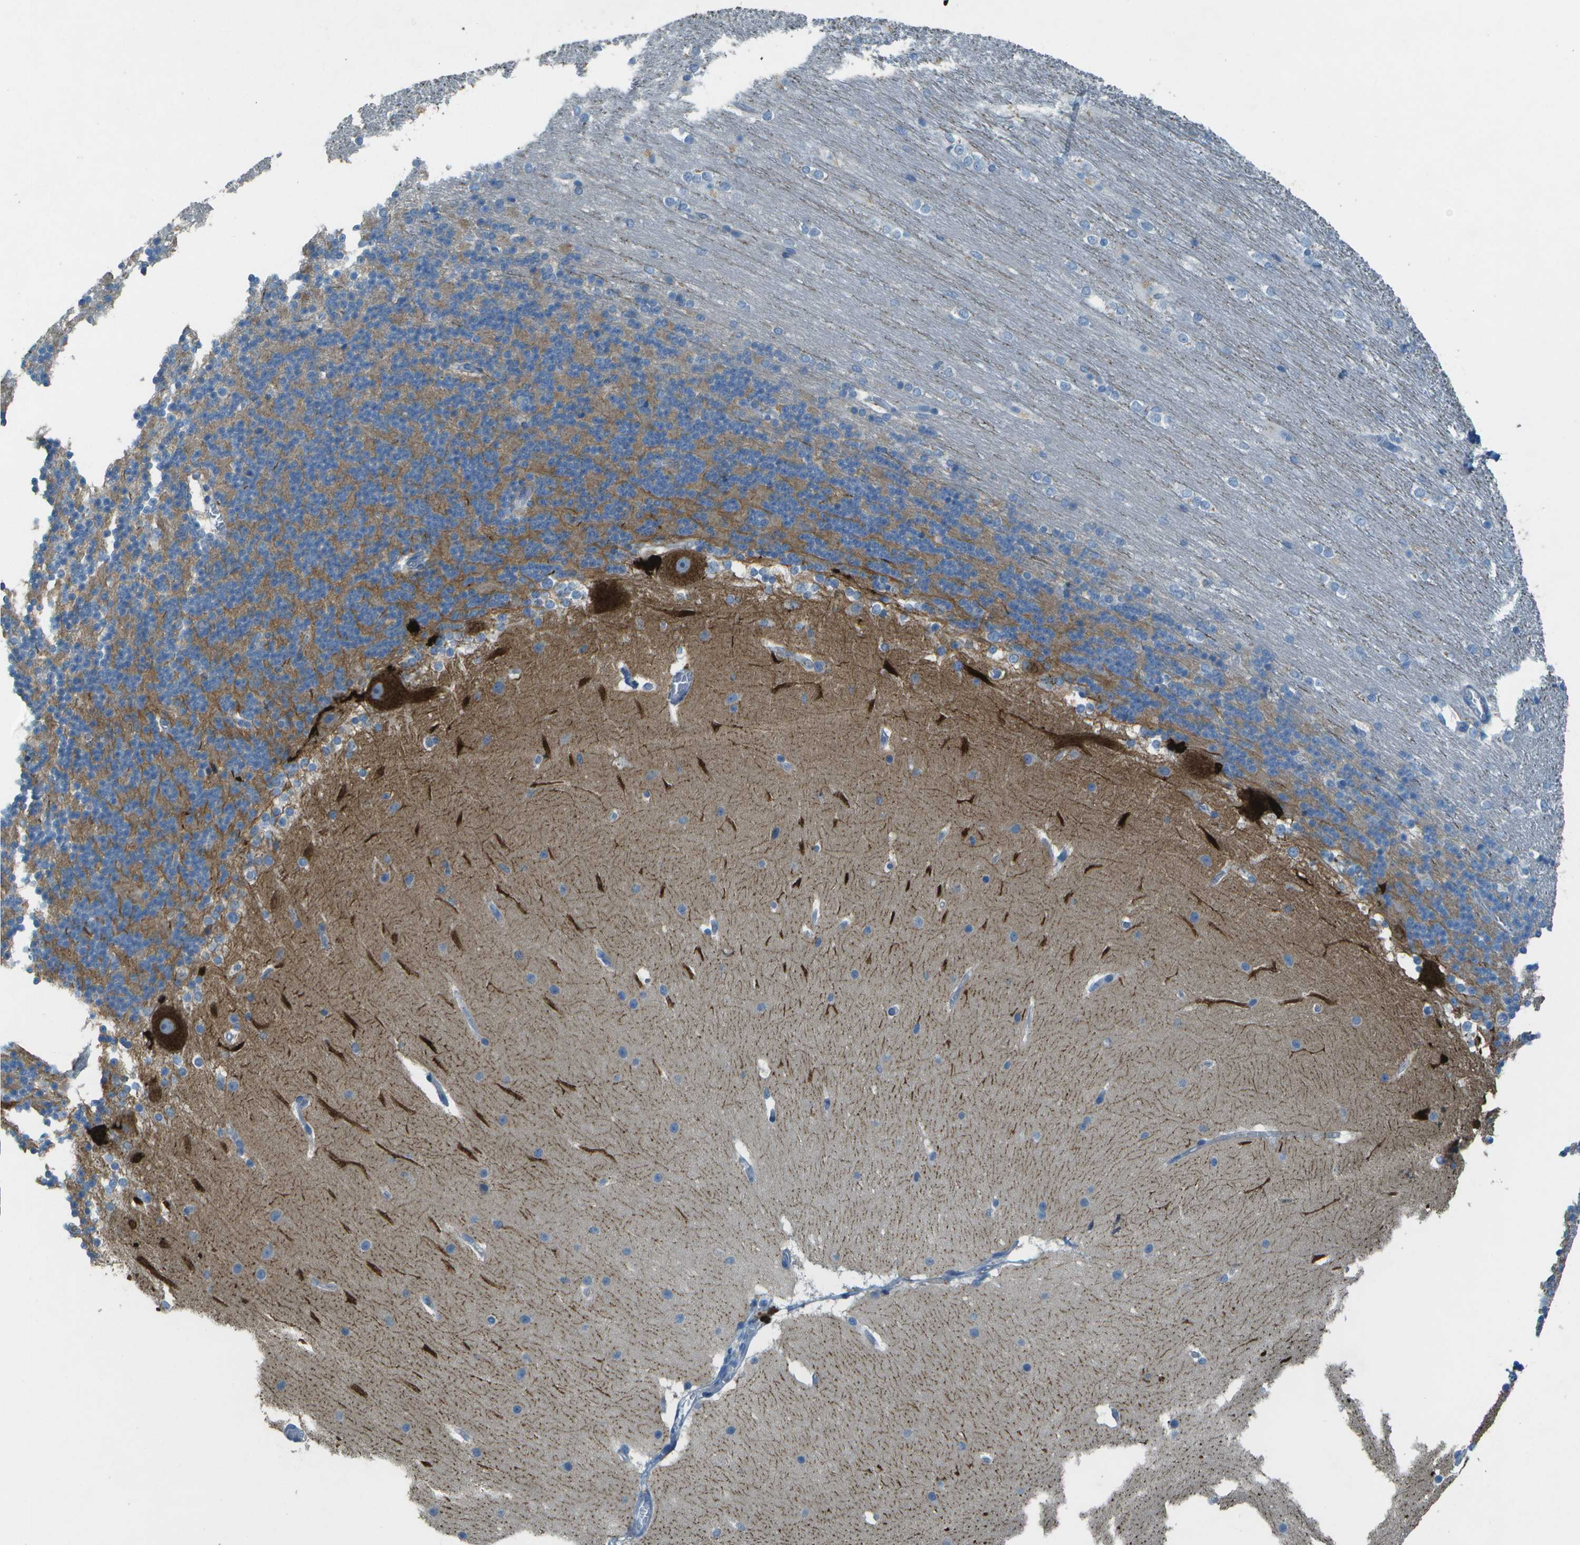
{"staining": {"intensity": "moderate", "quantity": ">75%", "location": "cytoplasmic/membranous"}, "tissue": "cerebellum", "cell_type": "Cells in granular layer", "image_type": "normal", "snomed": [{"axis": "morphology", "description": "Normal tissue, NOS"}, {"axis": "topography", "description": "Cerebellum"}], "caption": "Cerebellum stained with a protein marker reveals moderate staining in cells in granular layer.", "gene": "LGI2", "patient": {"sex": "female", "age": 19}}